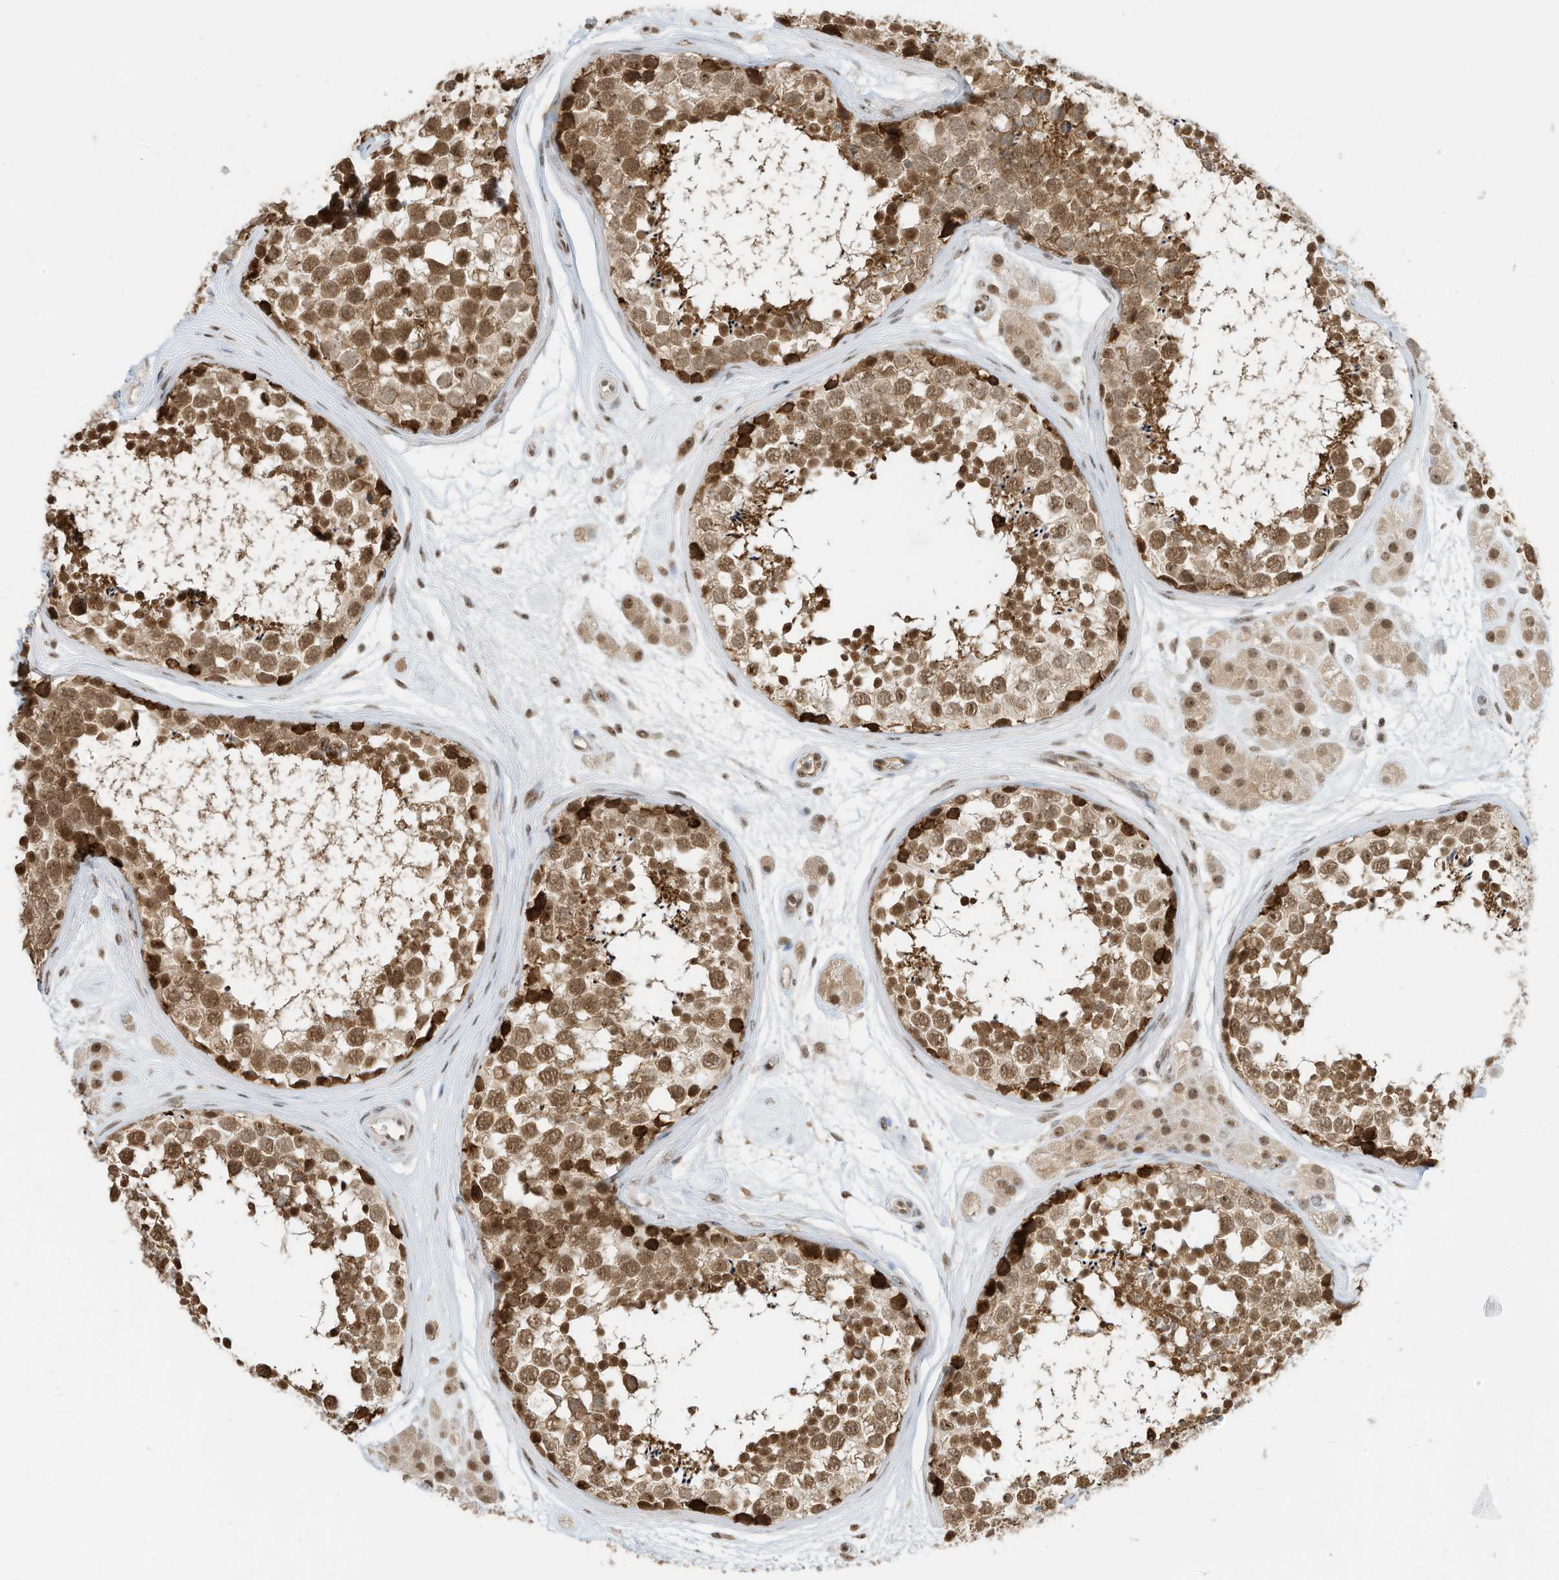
{"staining": {"intensity": "strong", "quantity": ">75%", "location": "cytoplasmic/membranous,nuclear"}, "tissue": "testis", "cell_type": "Cells in seminiferous ducts", "image_type": "normal", "snomed": [{"axis": "morphology", "description": "Normal tissue, NOS"}, {"axis": "topography", "description": "Testis"}], "caption": "High-power microscopy captured an immunohistochemistry histopathology image of unremarkable testis, revealing strong cytoplasmic/membranous,nuclear positivity in about >75% of cells in seminiferous ducts. The protein is shown in brown color, while the nuclei are stained blue.", "gene": "ZNF195", "patient": {"sex": "male", "age": 56}}